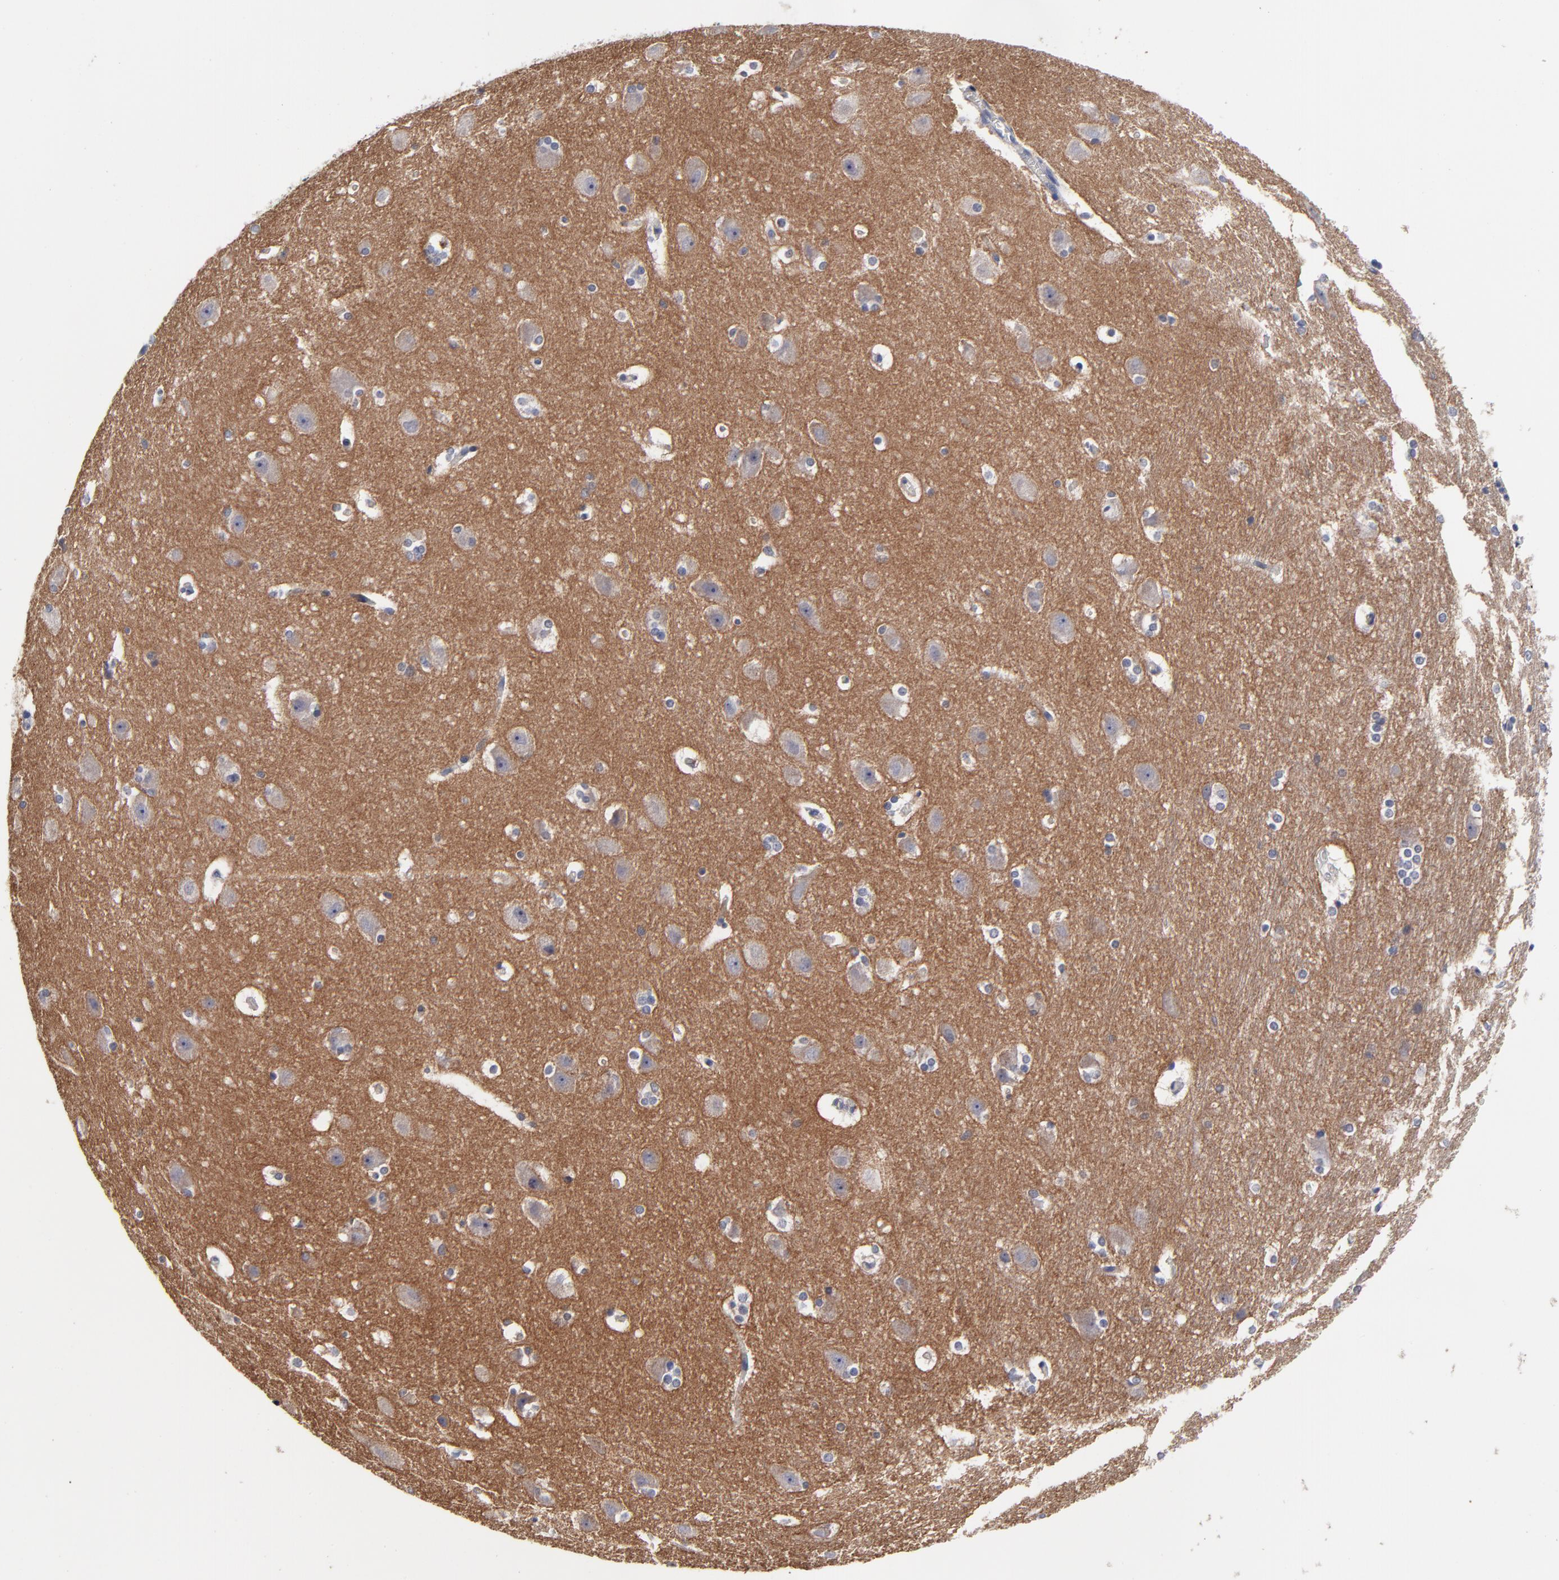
{"staining": {"intensity": "negative", "quantity": "none", "location": "none"}, "tissue": "hippocampus", "cell_type": "Glial cells", "image_type": "normal", "snomed": [{"axis": "morphology", "description": "Normal tissue, NOS"}, {"axis": "topography", "description": "Hippocampus"}], "caption": "The micrograph exhibits no significant staining in glial cells of hippocampus. (Brightfield microscopy of DAB immunohistochemistry at high magnification).", "gene": "CXADR", "patient": {"sex": "female", "age": 19}}